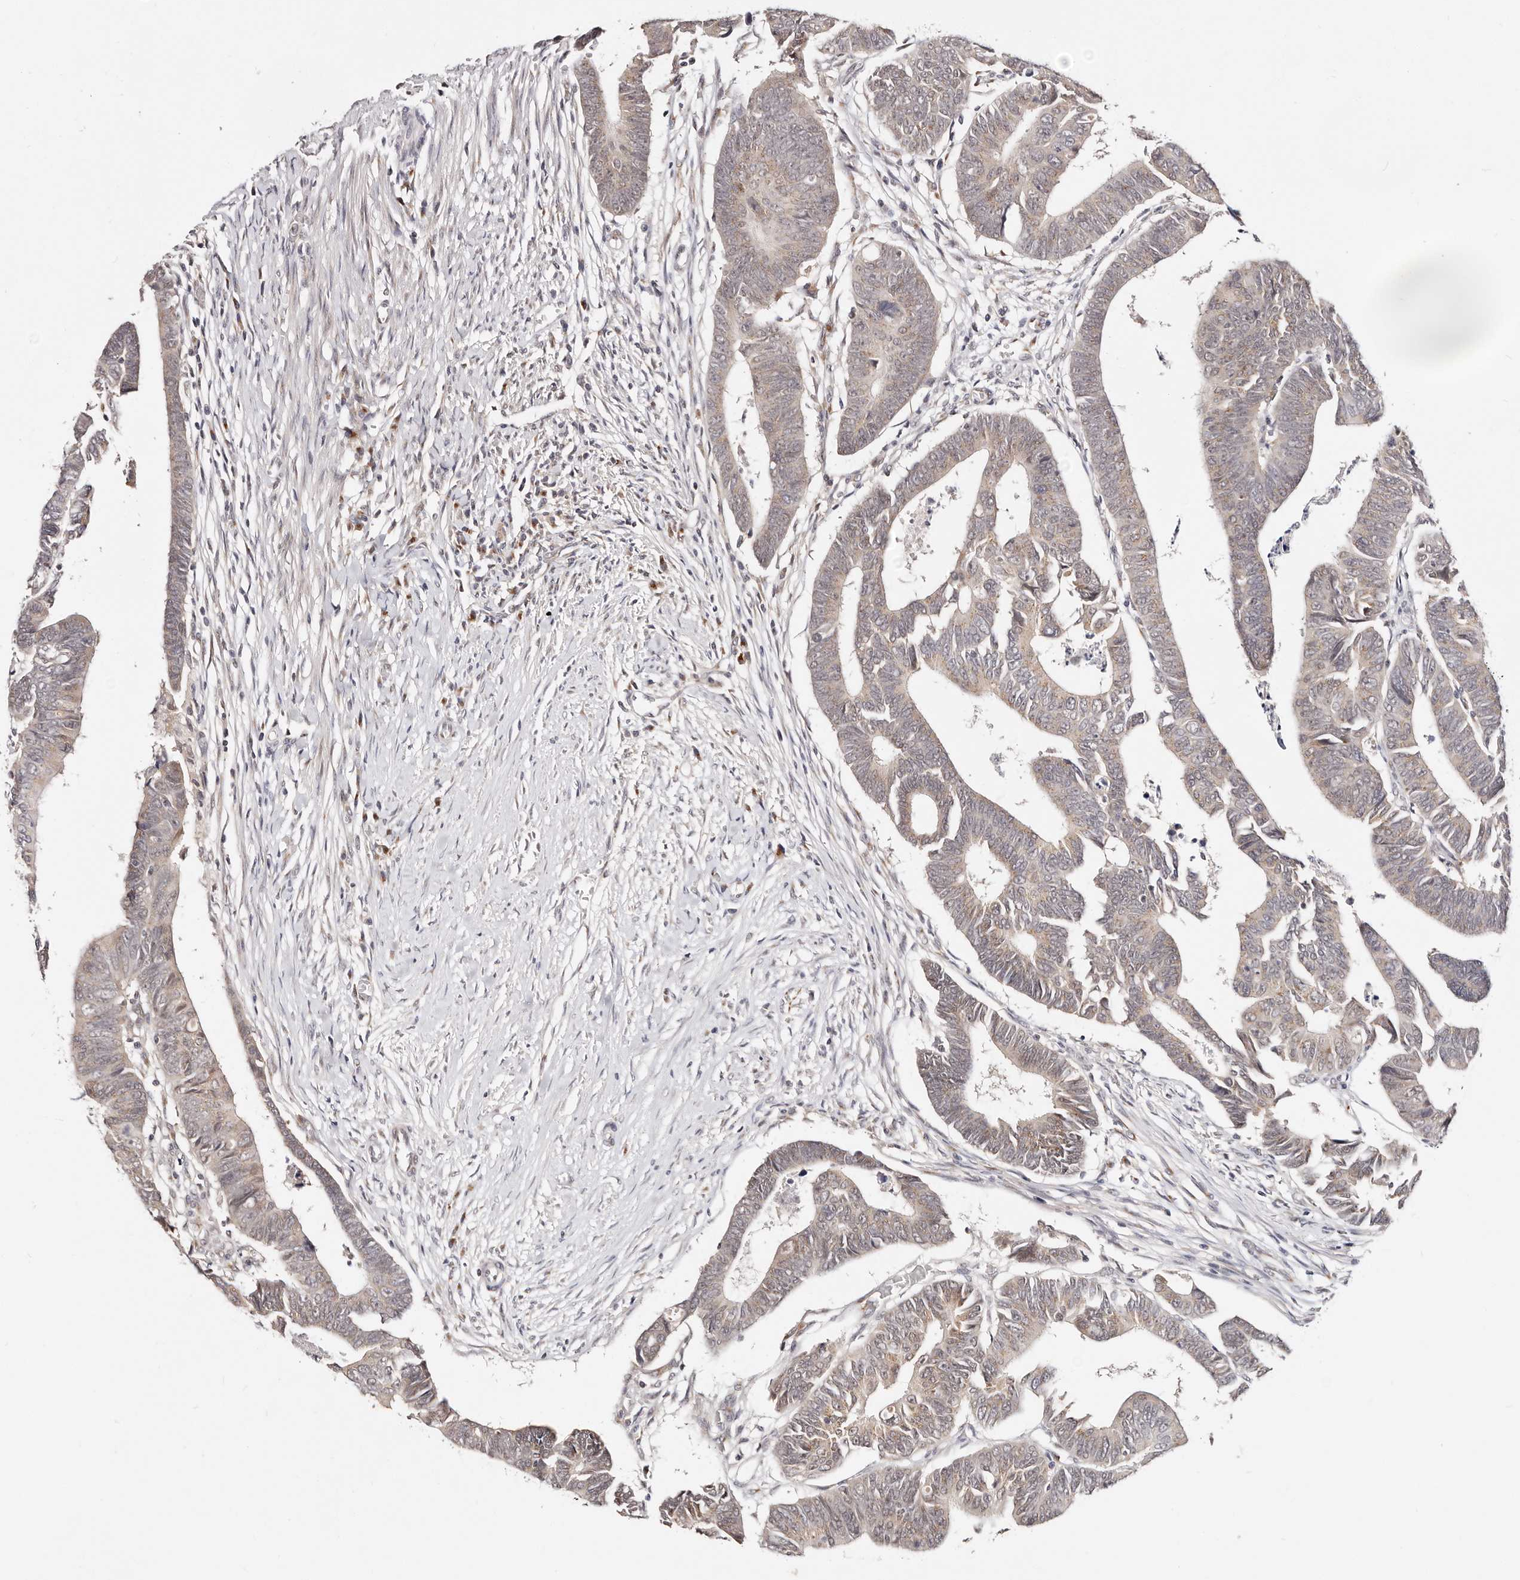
{"staining": {"intensity": "weak", "quantity": "25%-75%", "location": "cytoplasmic/membranous"}, "tissue": "colorectal cancer", "cell_type": "Tumor cells", "image_type": "cancer", "snomed": [{"axis": "morphology", "description": "Adenocarcinoma, NOS"}, {"axis": "topography", "description": "Rectum"}], "caption": "Protein expression analysis of human colorectal cancer reveals weak cytoplasmic/membranous positivity in about 25%-75% of tumor cells.", "gene": "VIPAS39", "patient": {"sex": "female", "age": 65}}